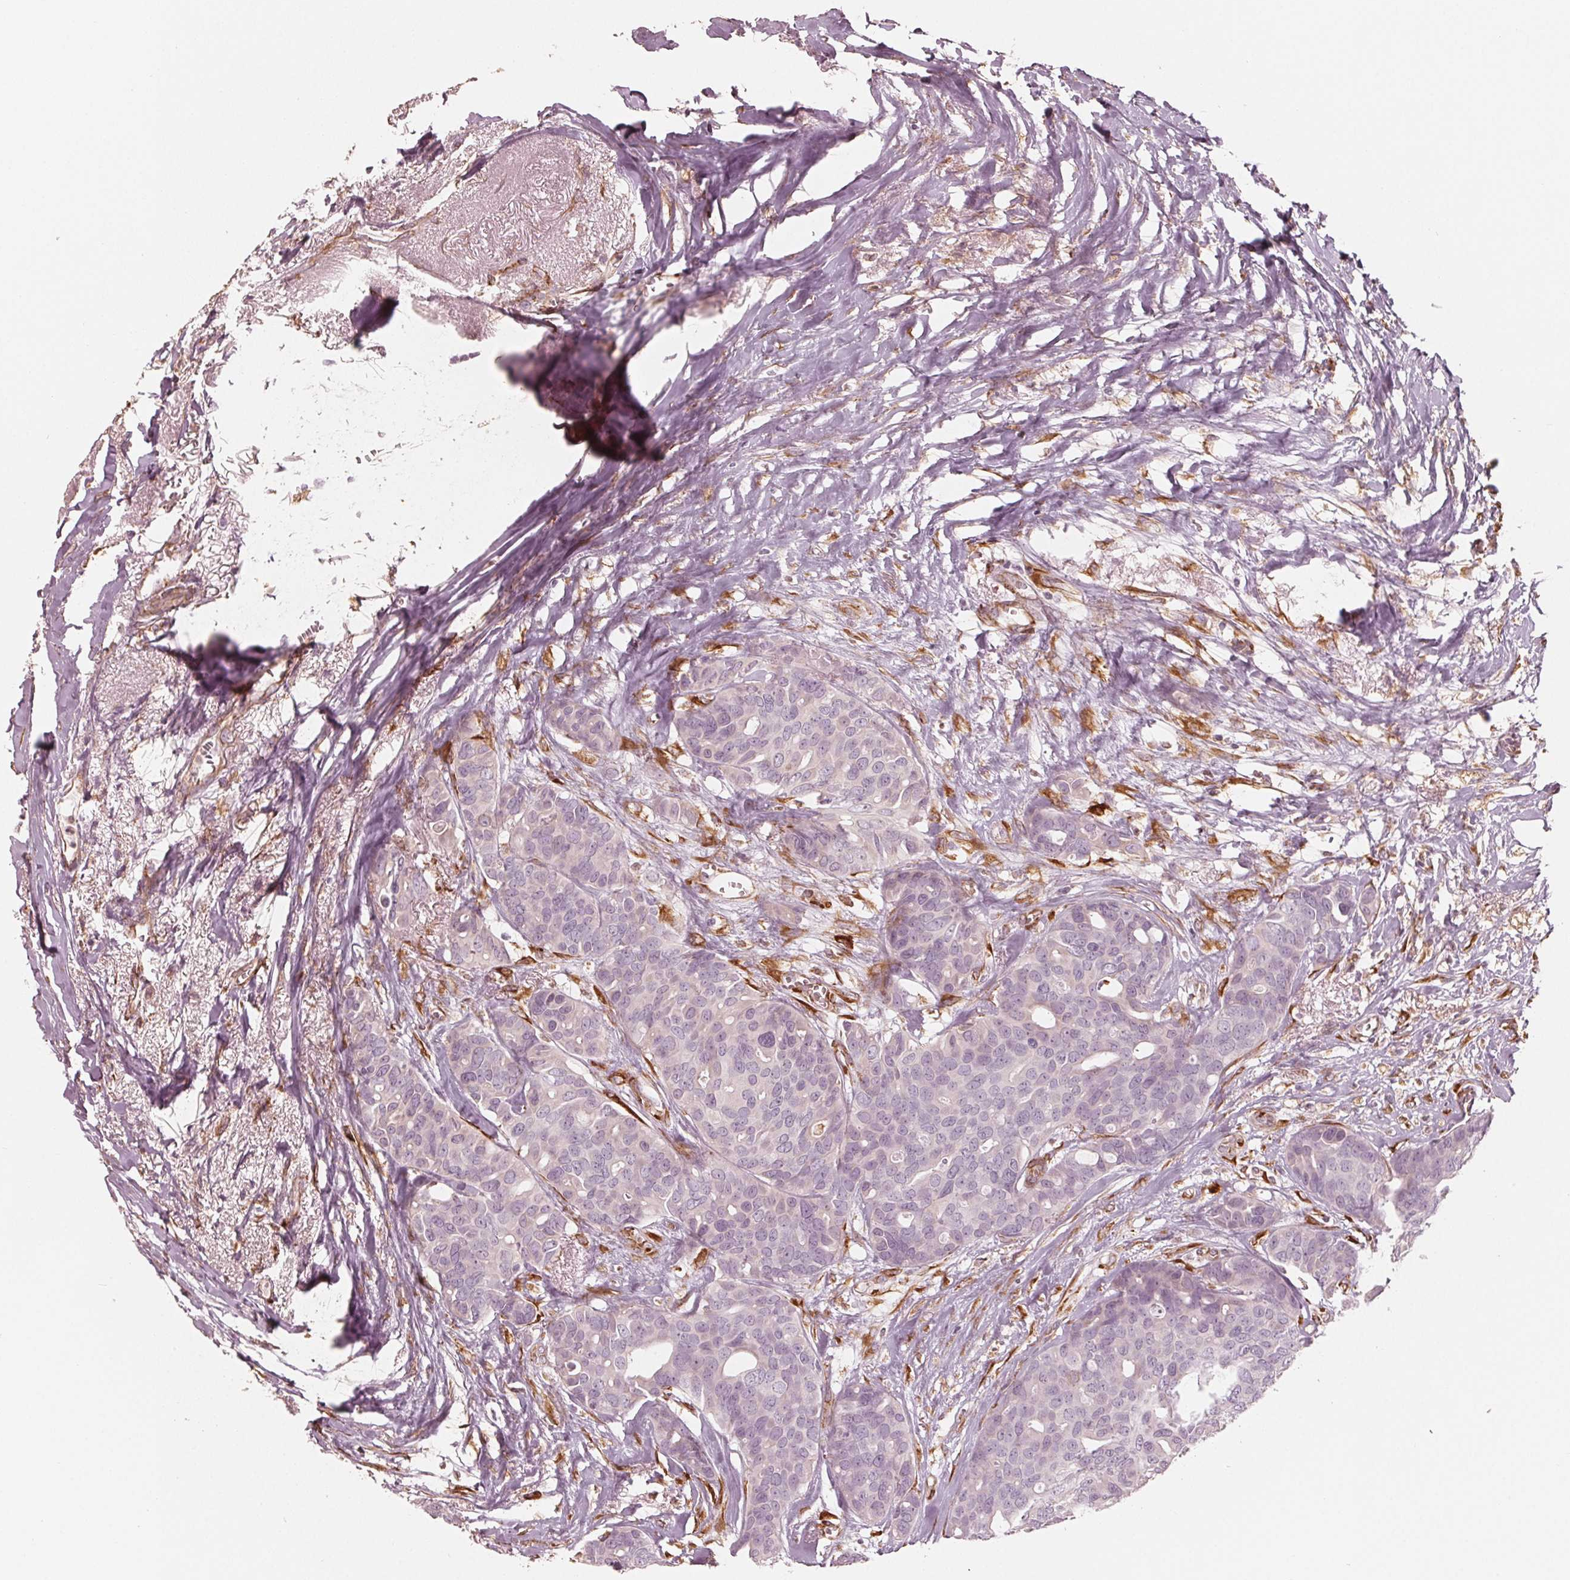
{"staining": {"intensity": "negative", "quantity": "none", "location": "none"}, "tissue": "breast cancer", "cell_type": "Tumor cells", "image_type": "cancer", "snomed": [{"axis": "morphology", "description": "Duct carcinoma"}, {"axis": "topography", "description": "Breast"}], "caption": "Breast cancer (intraductal carcinoma) was stained to show a protein in brown. There is no significant staining in tumor cells. The staining is performed using DAB brown chromogen with nuclei counter-stained in using hematoxylin.", "gene": "IKBIP", "patient": {"sex": "female", "age": 54}}